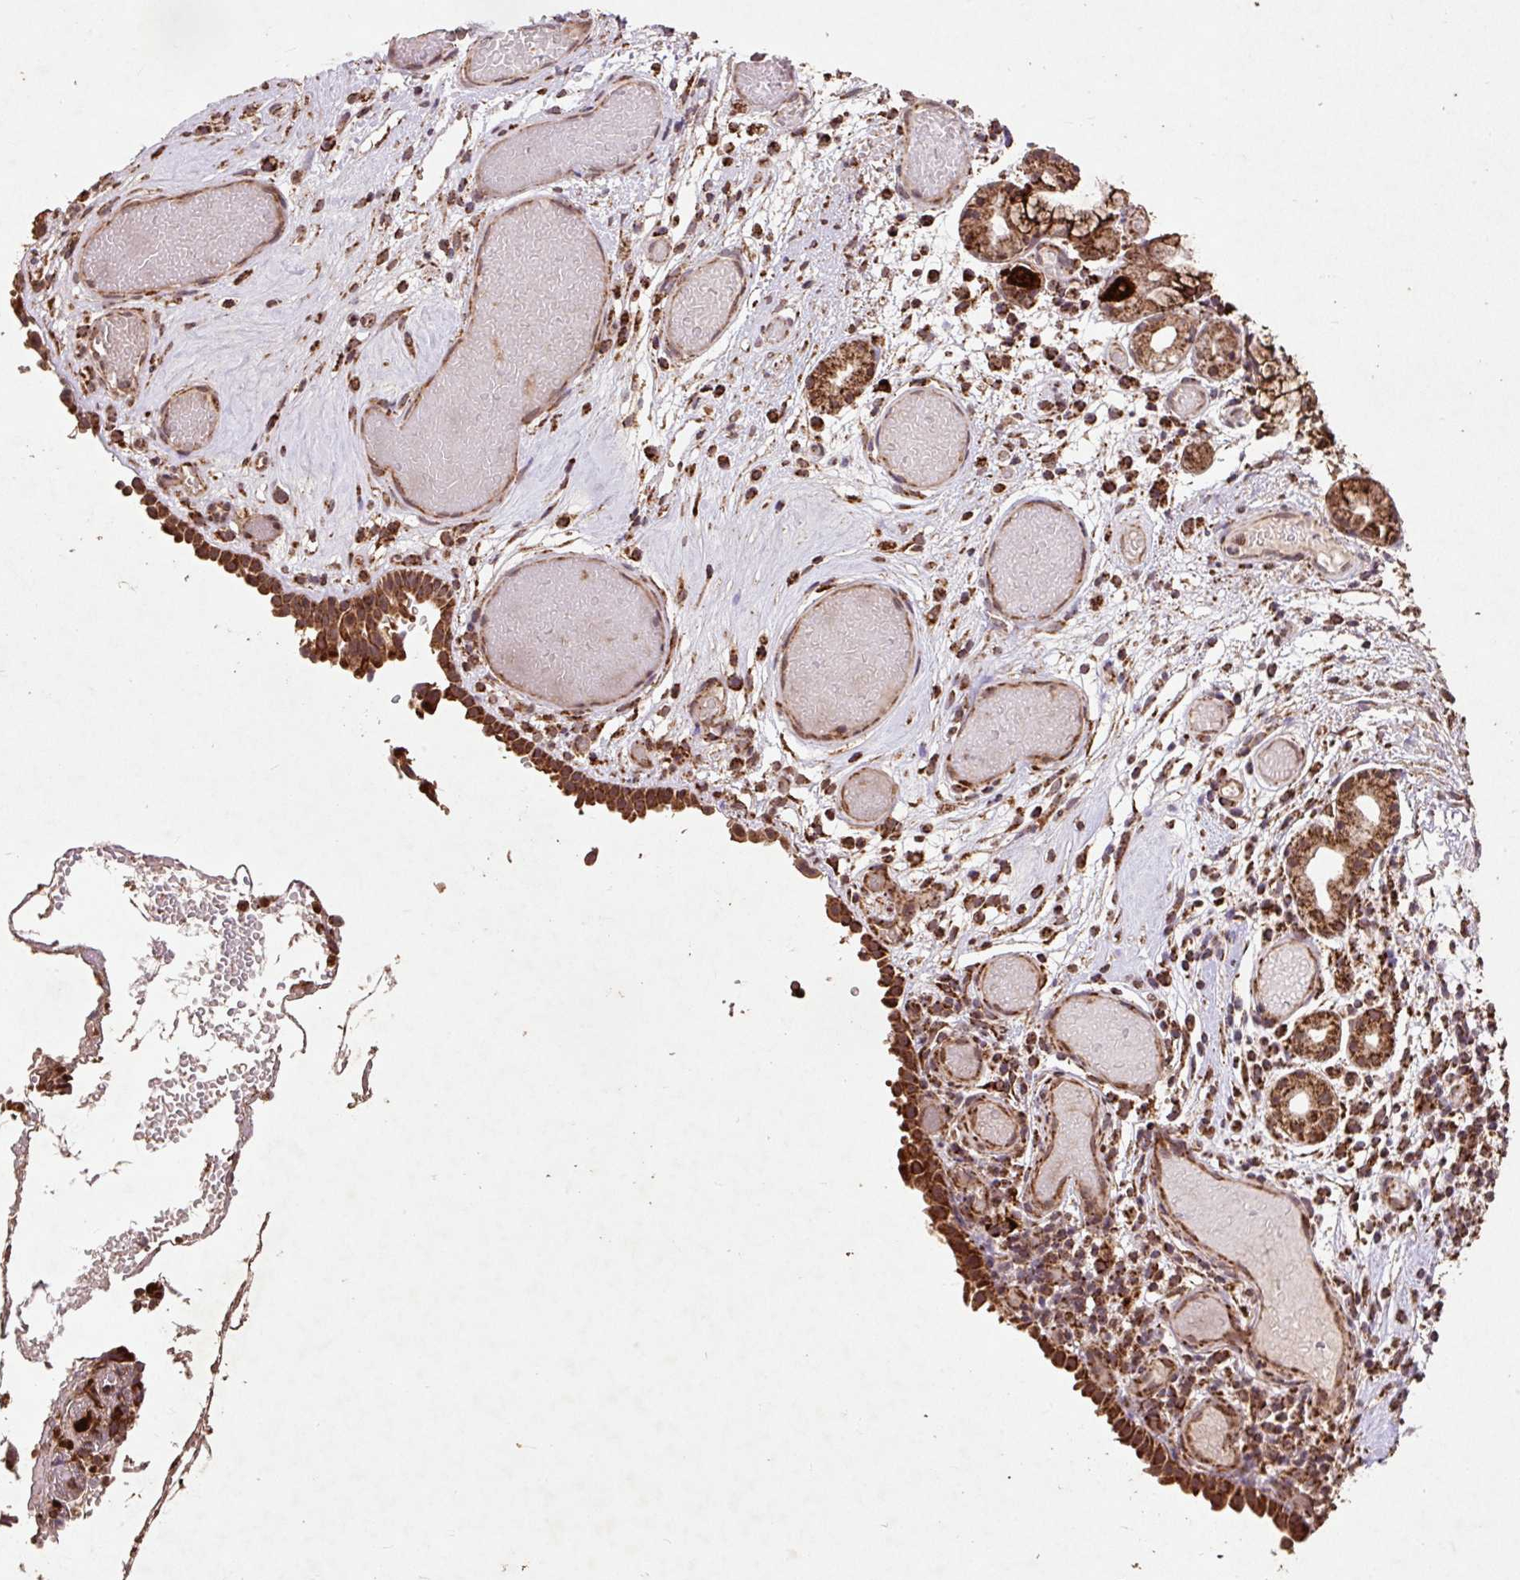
{"staining": {"intensity": "strong", "quantity": ">75%", "location": "cytoplasmic/membranous"}, "tissue": "nasopharynx", "cell_type": "Respiratory epithelial cells", "image_type": "normal", "snomed": [{"axis": "morphology", "description": "Normal tissue, NOS"}, {"axis": "morphology", "description": "Inflammation, NOS"}, {"axis": "topography", "description": "Nasopharynx"}], "caption": "This is a histology image of immunohistochemistry (IHC) staining of normal nasopharynx, which shows strong positivity in the cytoplasmic/membranous of respiratory epithelial cells.", "gene": "ATP5F1A", "patient": {"sex": "male", "age": 54}}